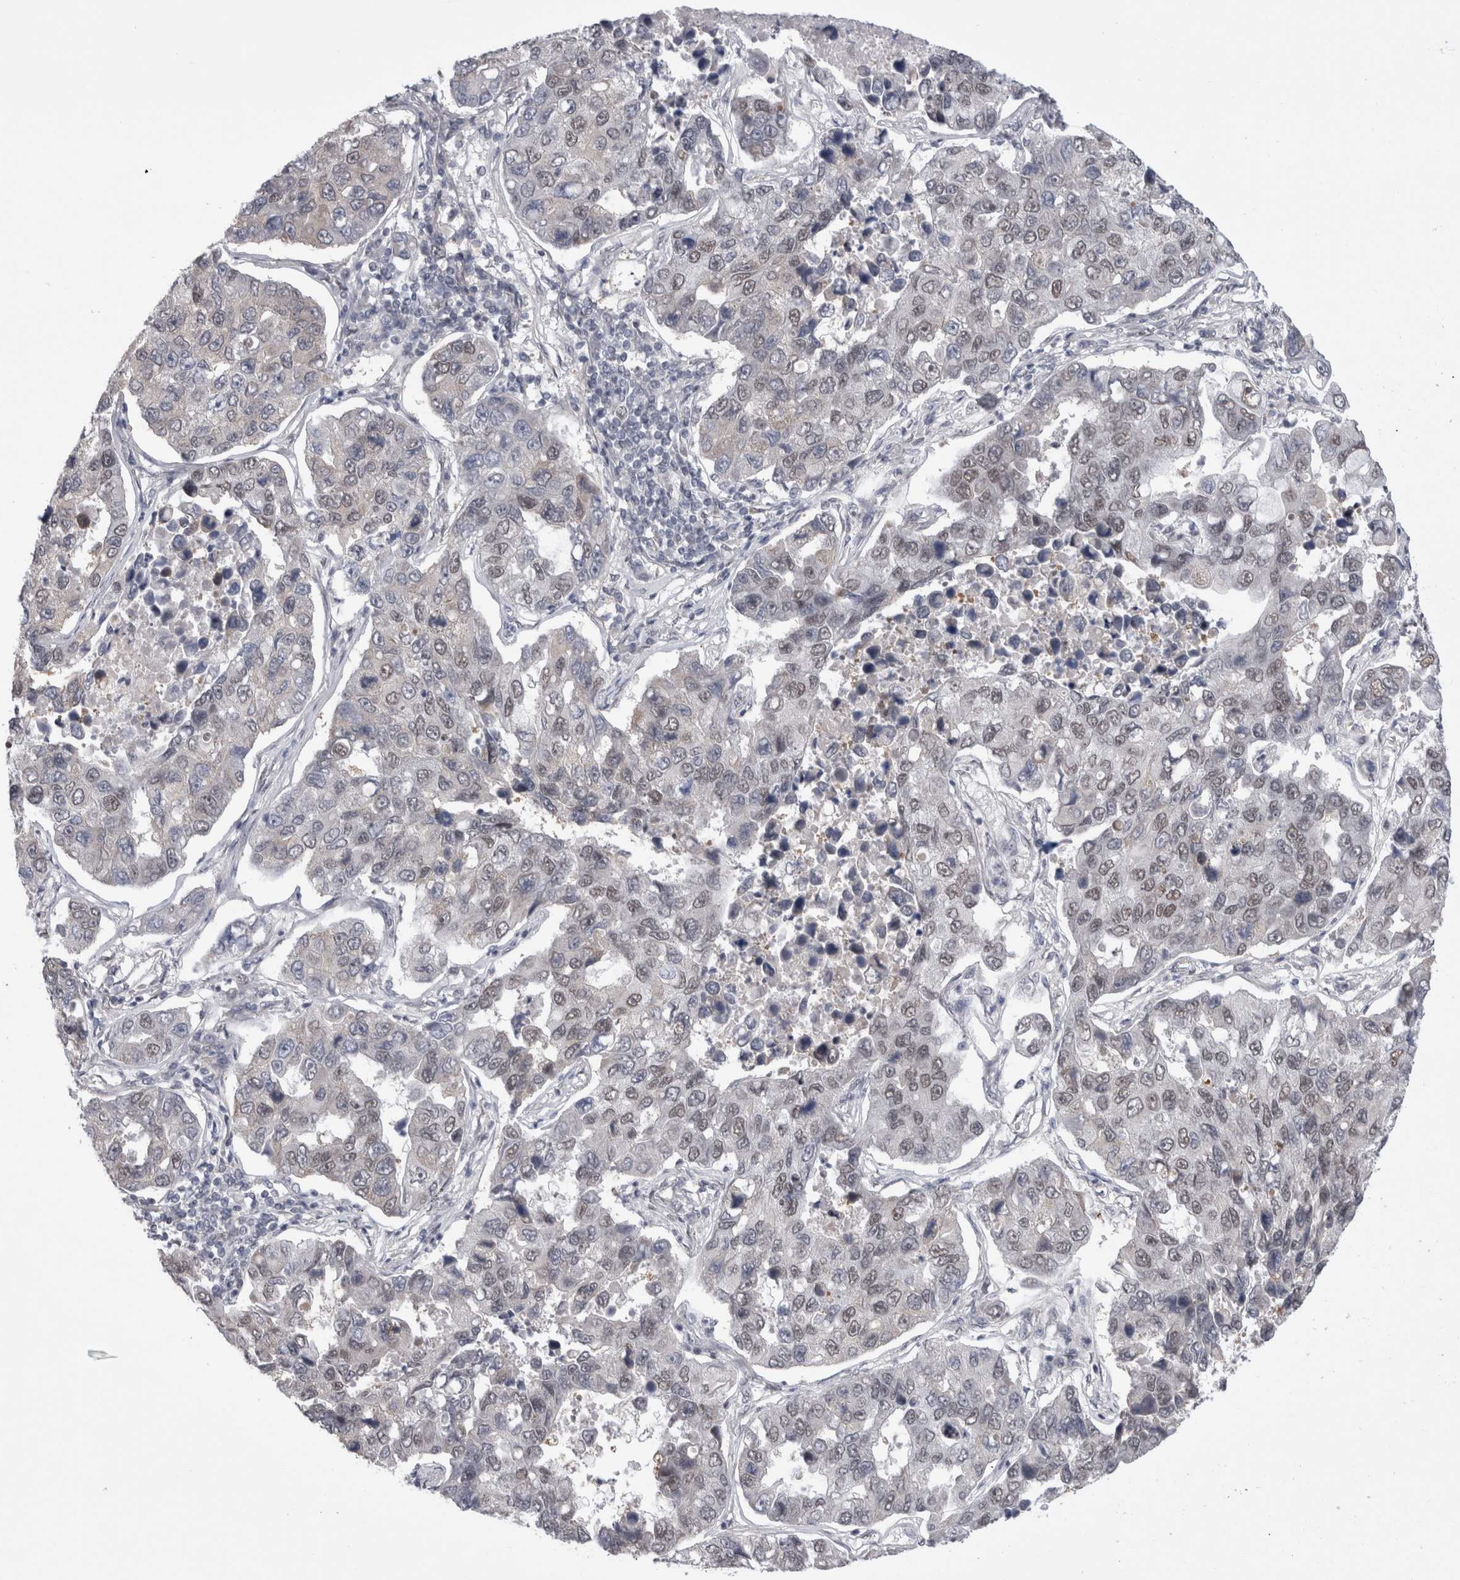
{"staining": {"intensity": "weak", "quantity": "<25%", "location": "nuclear"}, "tissue": "lung cancer", "cell_type": "Tumor cells", "image_type": "cancer", "snomed": [{"axis": "morphology", "description": "Adenocarcinoma, NOS"}, {"axis": "topography", "description": "Lung"}], "caption": "Immunohistochemistry (IHC) micrograph of human lung cancer stained for a protein (brown), which shows no positivity in tumor cells.", "gene": "API5", "patient": {"sex": "male", "age": 64}}